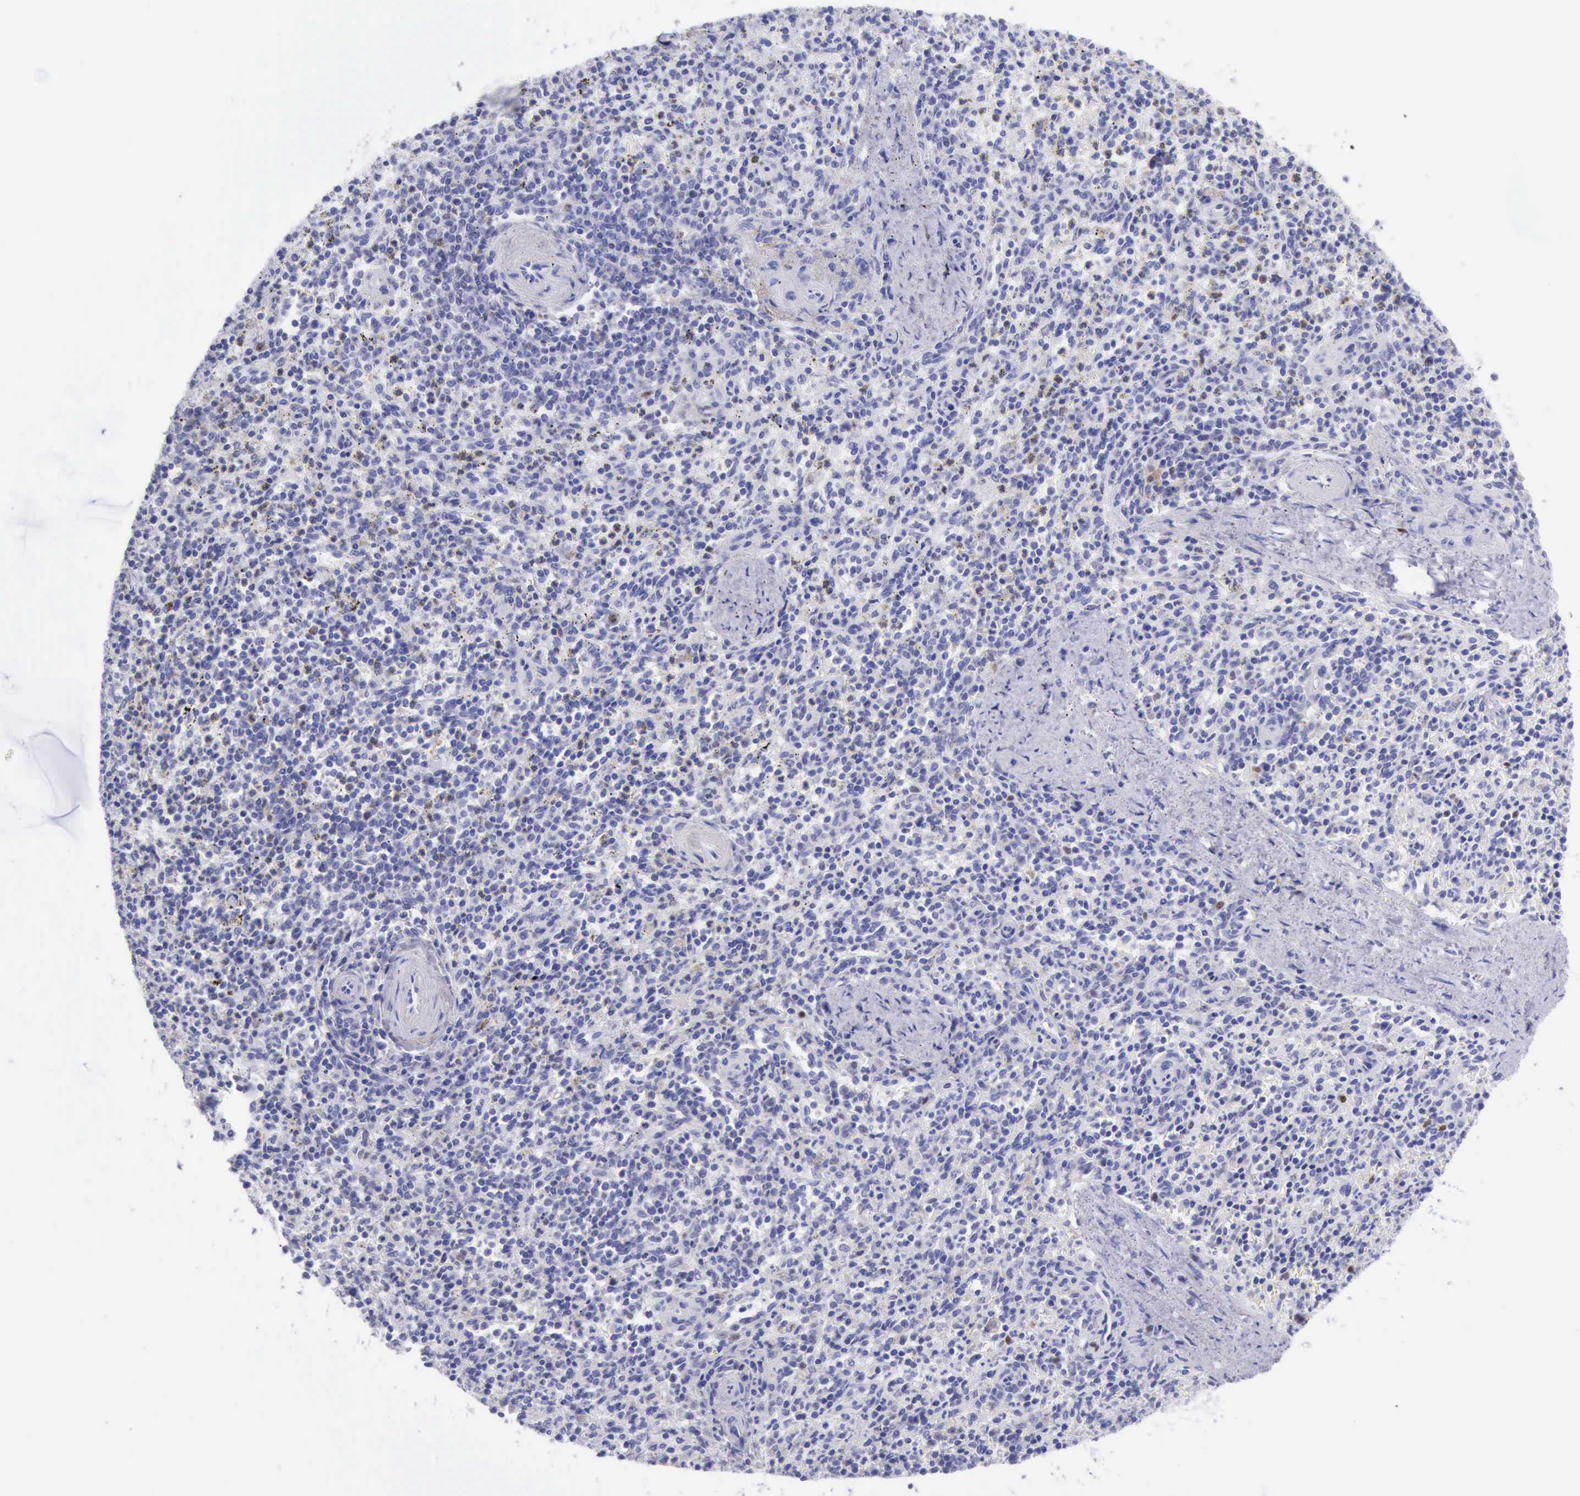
{"staining": {"intensity": "strong", "quantity": "<25%", "location": "nuclear"}, "tissue": "spleen", "cell_type": "Cells in red pulp", "image_type": "normal", "snomed": [{"axis": "morphology", "description": "Normal tissue, NOS"}, {"axis": "topography", "description": "Spleen"}], "caption": "The immunohistochemical stain labels strong nuclear expression in cells in red pulp of normal spleen.", "gene": "MCM2", "patient": {"sex": "male", "age": 72}}